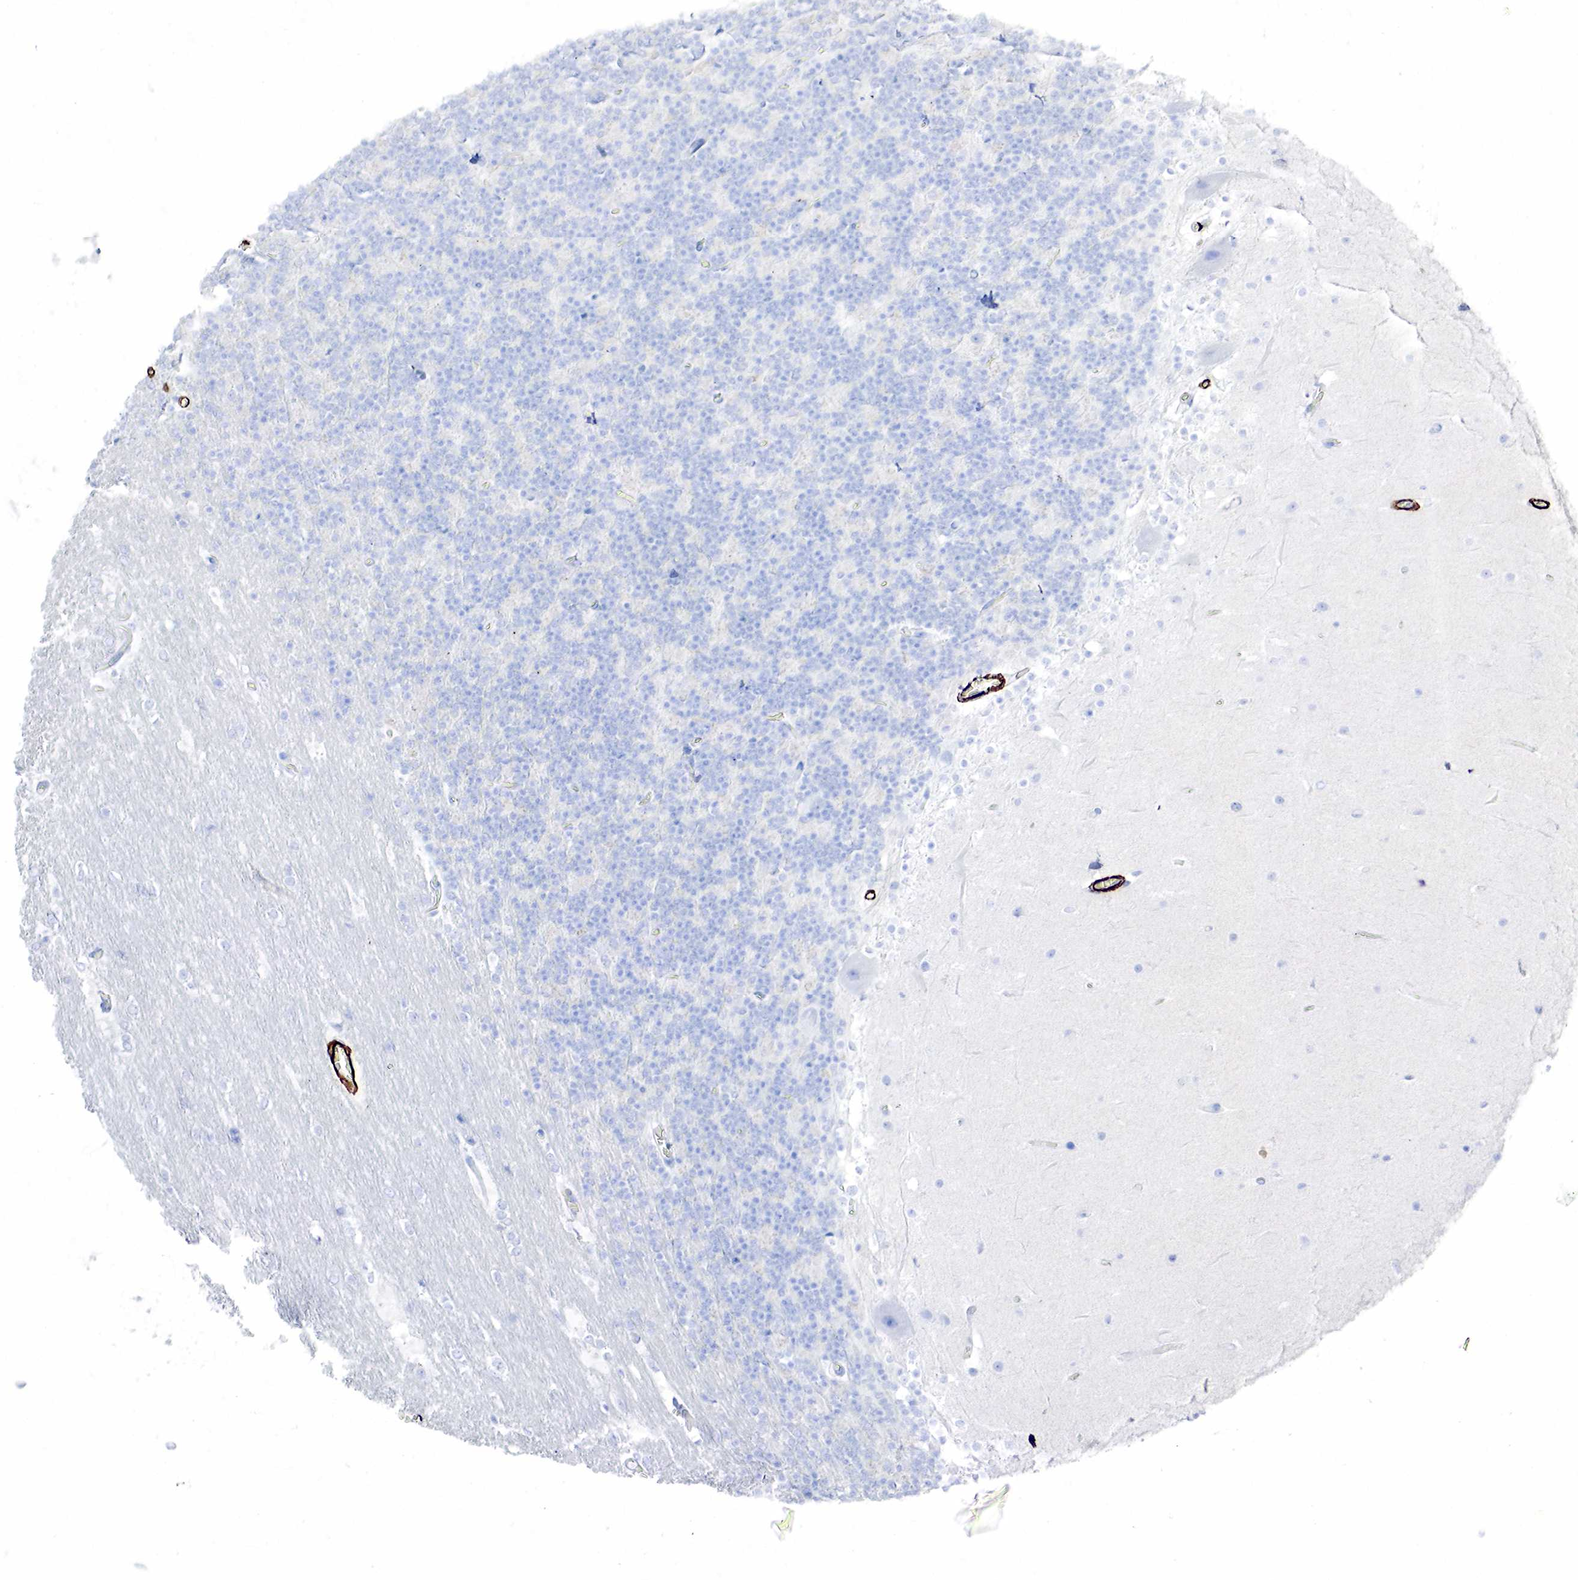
{"staining": {"intensity": "negative", "quantity": "none", "location": "none"}, "tissue": "cerebellum", "cell_type": "Cells in granular layer", "image_type": "normal", "snomed": [{"axis": "morphology", "description": "Normal tissue, NOS"}, {"axis": "topography", "description": "Cerebellum"}], "caption": "High power microscopy micrograph of an immunohistochemistry micrograph of benign cerebellum, revealing no significant positivity in cells in granular layer.", "gene": "ACTA2", "patient": {"sex": "female", "age": 19}}